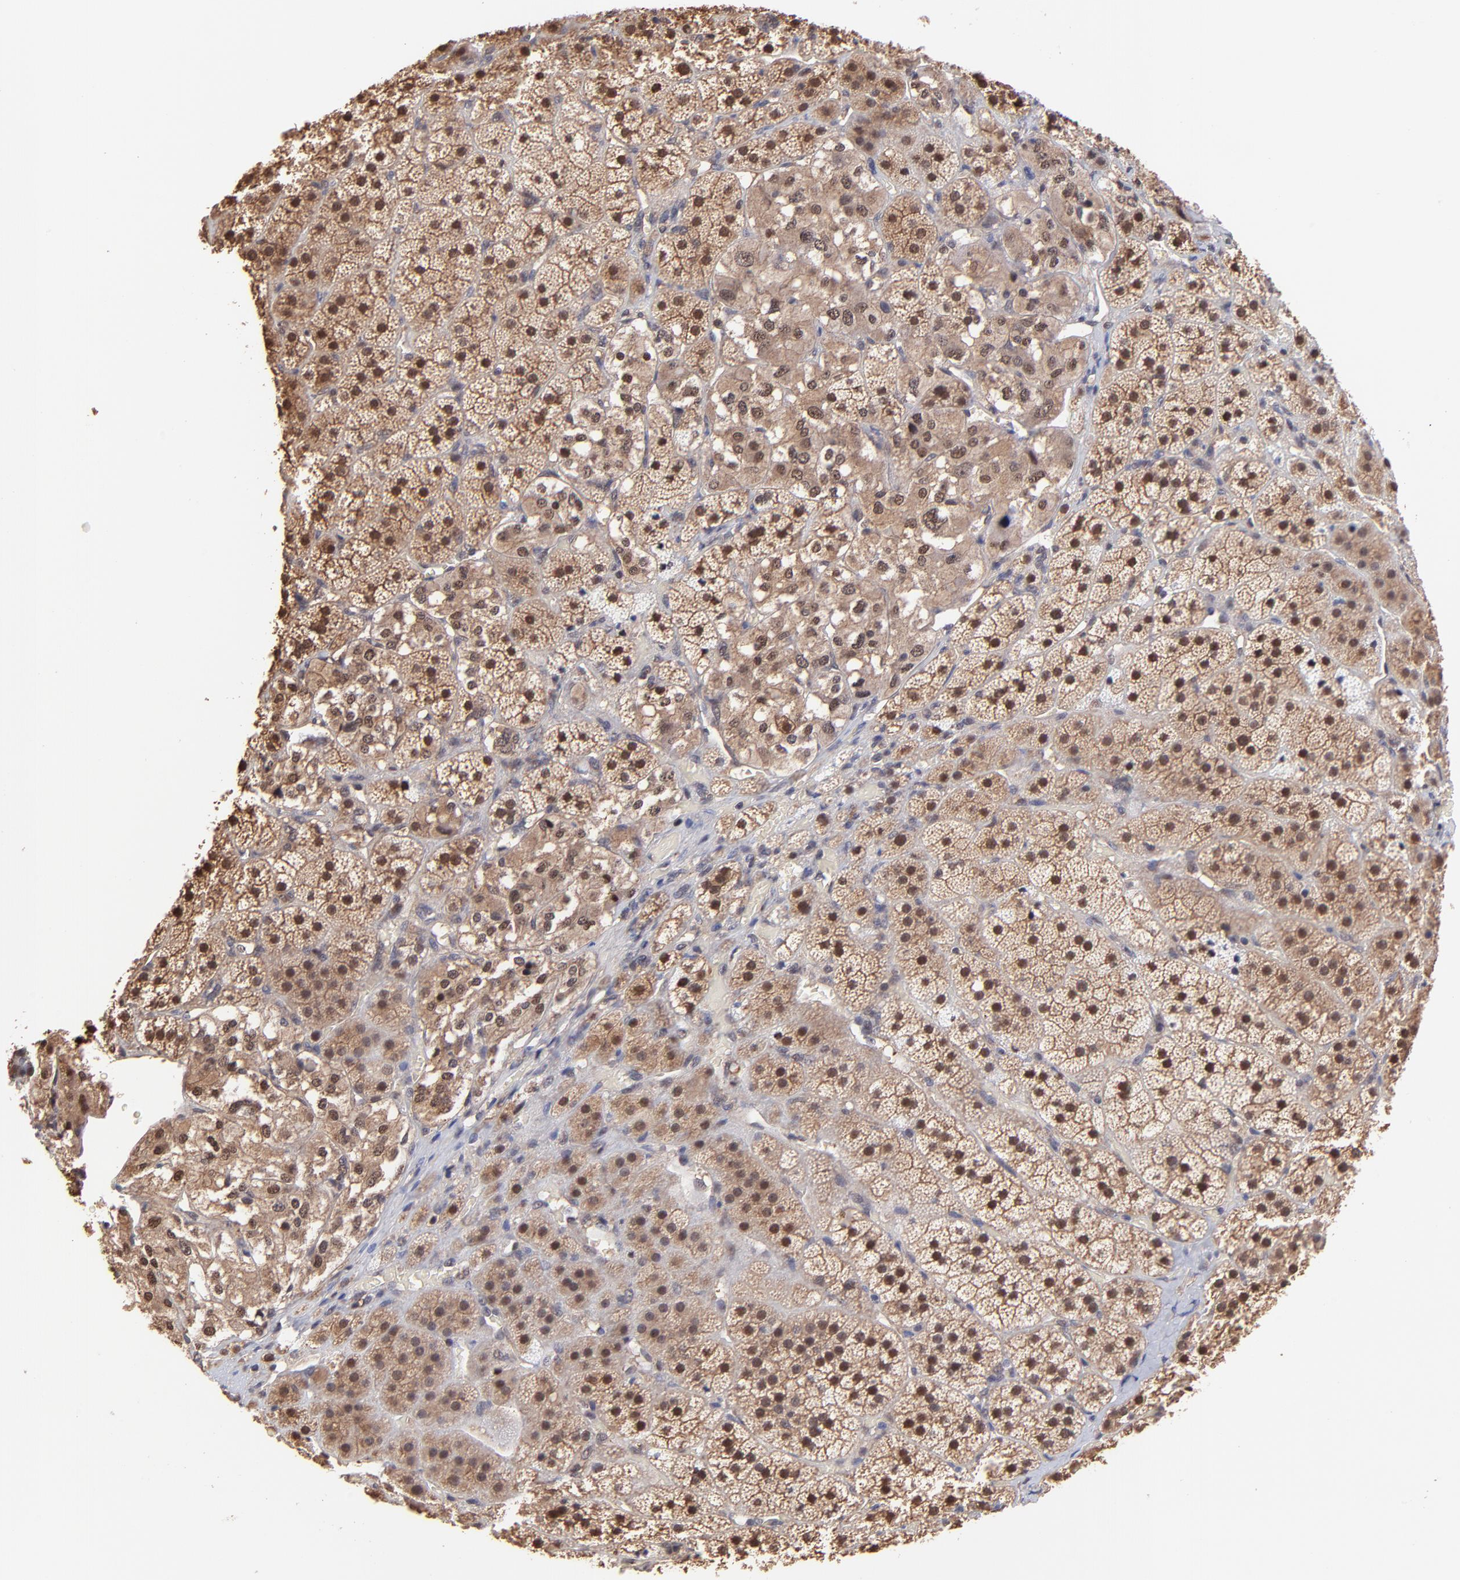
{"staining": {"intensity": "moderate", "quantity": ">75%", "location": "cytoplasmic/membranous,nuclear"}, "tissue": "adrenal gland", "cell_type": "Glandular cells", "image_type": "normal", "snomed": [{"axis": "morphology", "description": "Normal tissue, NOS"}, {"axis": "topography", "description": "Adrenal gland"}], "caption": "Moderate cytoplasmic/membranous,nuclear protein staining is seen in approximately >75% of glandular cells in adrenal gland. The staining was performed using DAB, with brown indicating positive protein expression. Nuclei are stained blue with hematoxylin.", "gene": "PSMA6", "patient": {"sex": "female", "age": 44}}